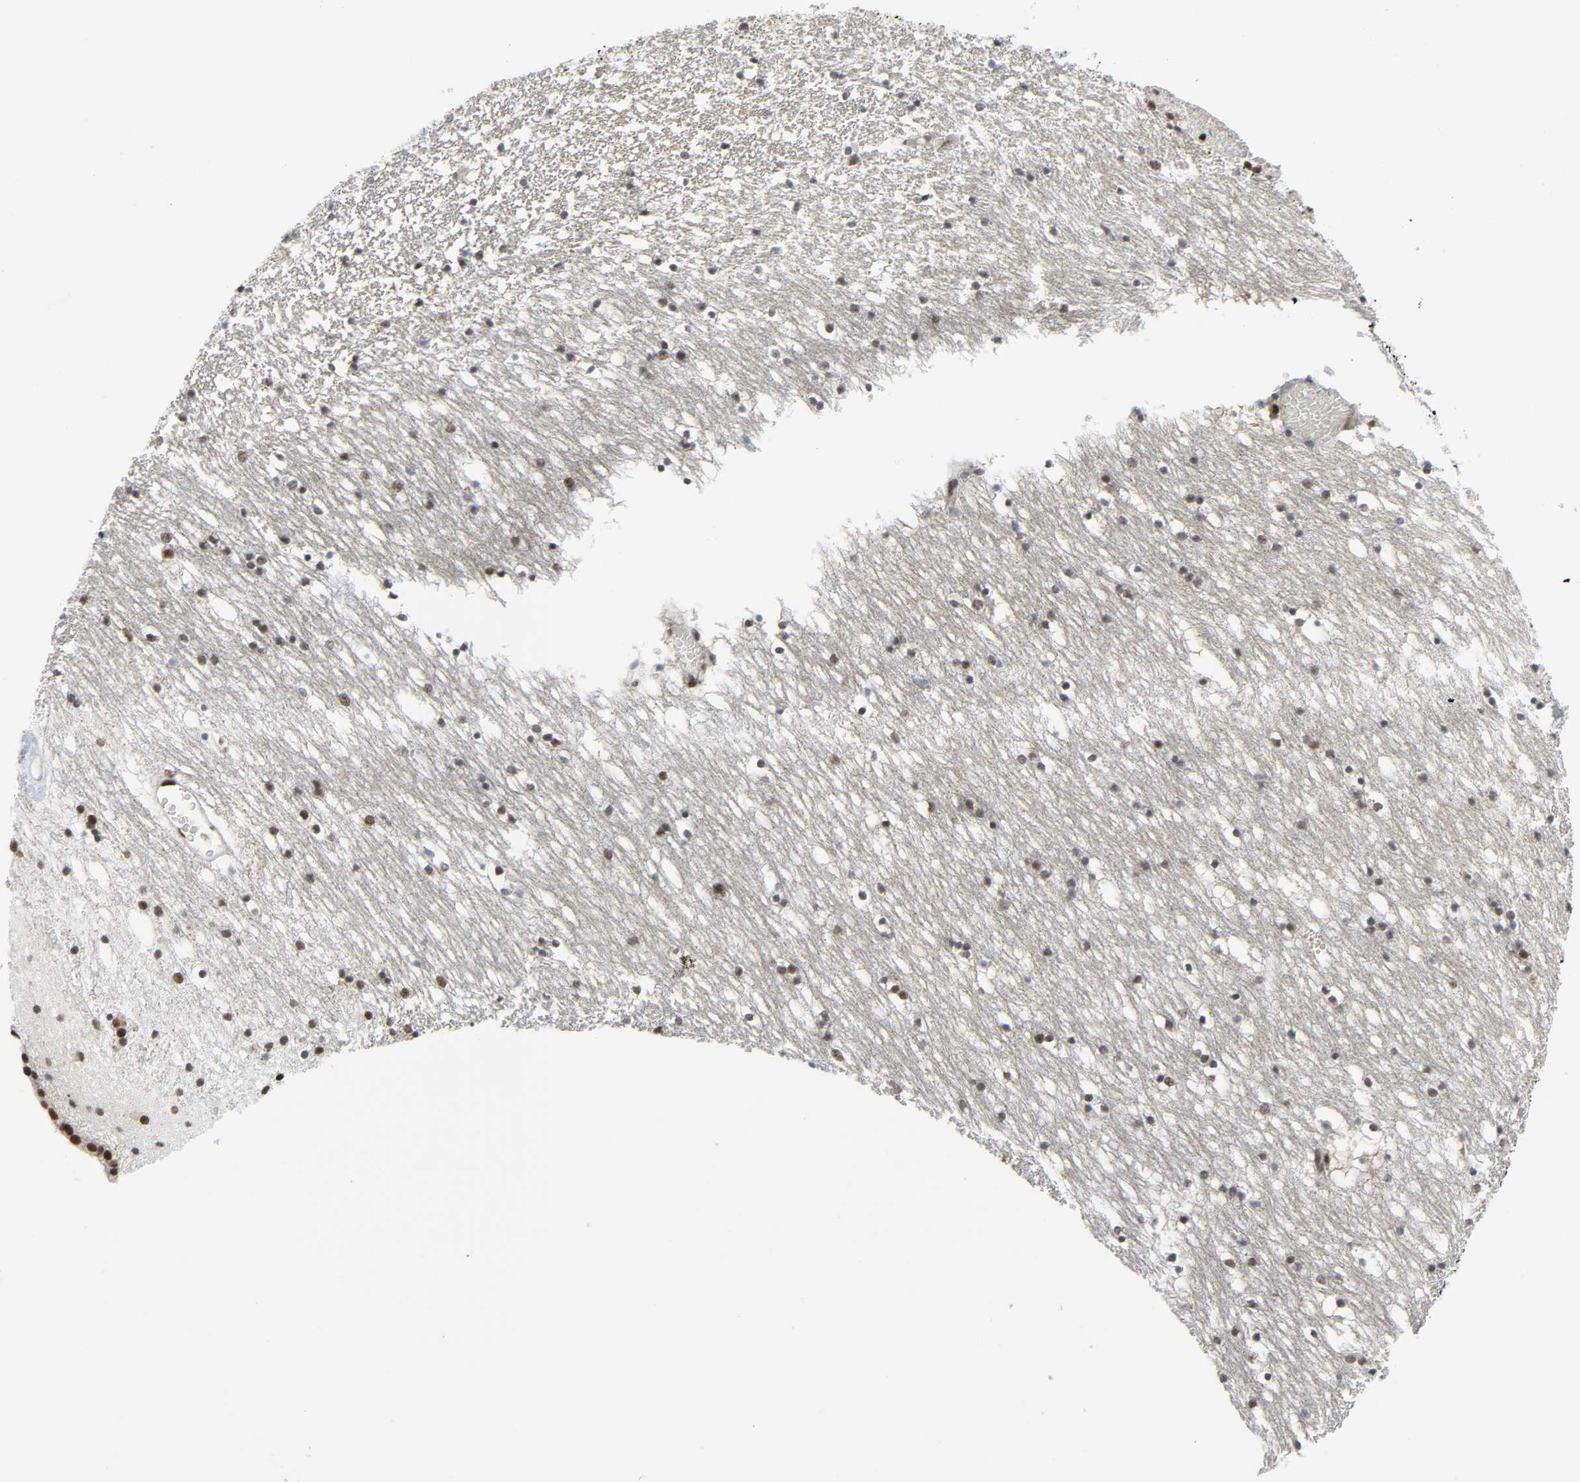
{"staining": {"intensity": "strong", "quantity": "<25%", "location": "nuclear"}, "tissue": "caudate", "cell_type": "Glial cells", "image_type": "normal", "snomed": [{"axis": "morphology", "description": "Normal tissue, NOS"}, {"axis": "topography", "description": "Lateral ventricle wall"}], "caption": "Immunohistochemistry (DAB (3,3'-diaminobenzidine)) staining of normal human caudate shows strong nuclear protein staining in about <25% of glial cells. (brown staining indicates protein expression, while blue staining denotes nuclei).", "gene": "CDK7", "patient": {"sex": "male", "age": 45}}